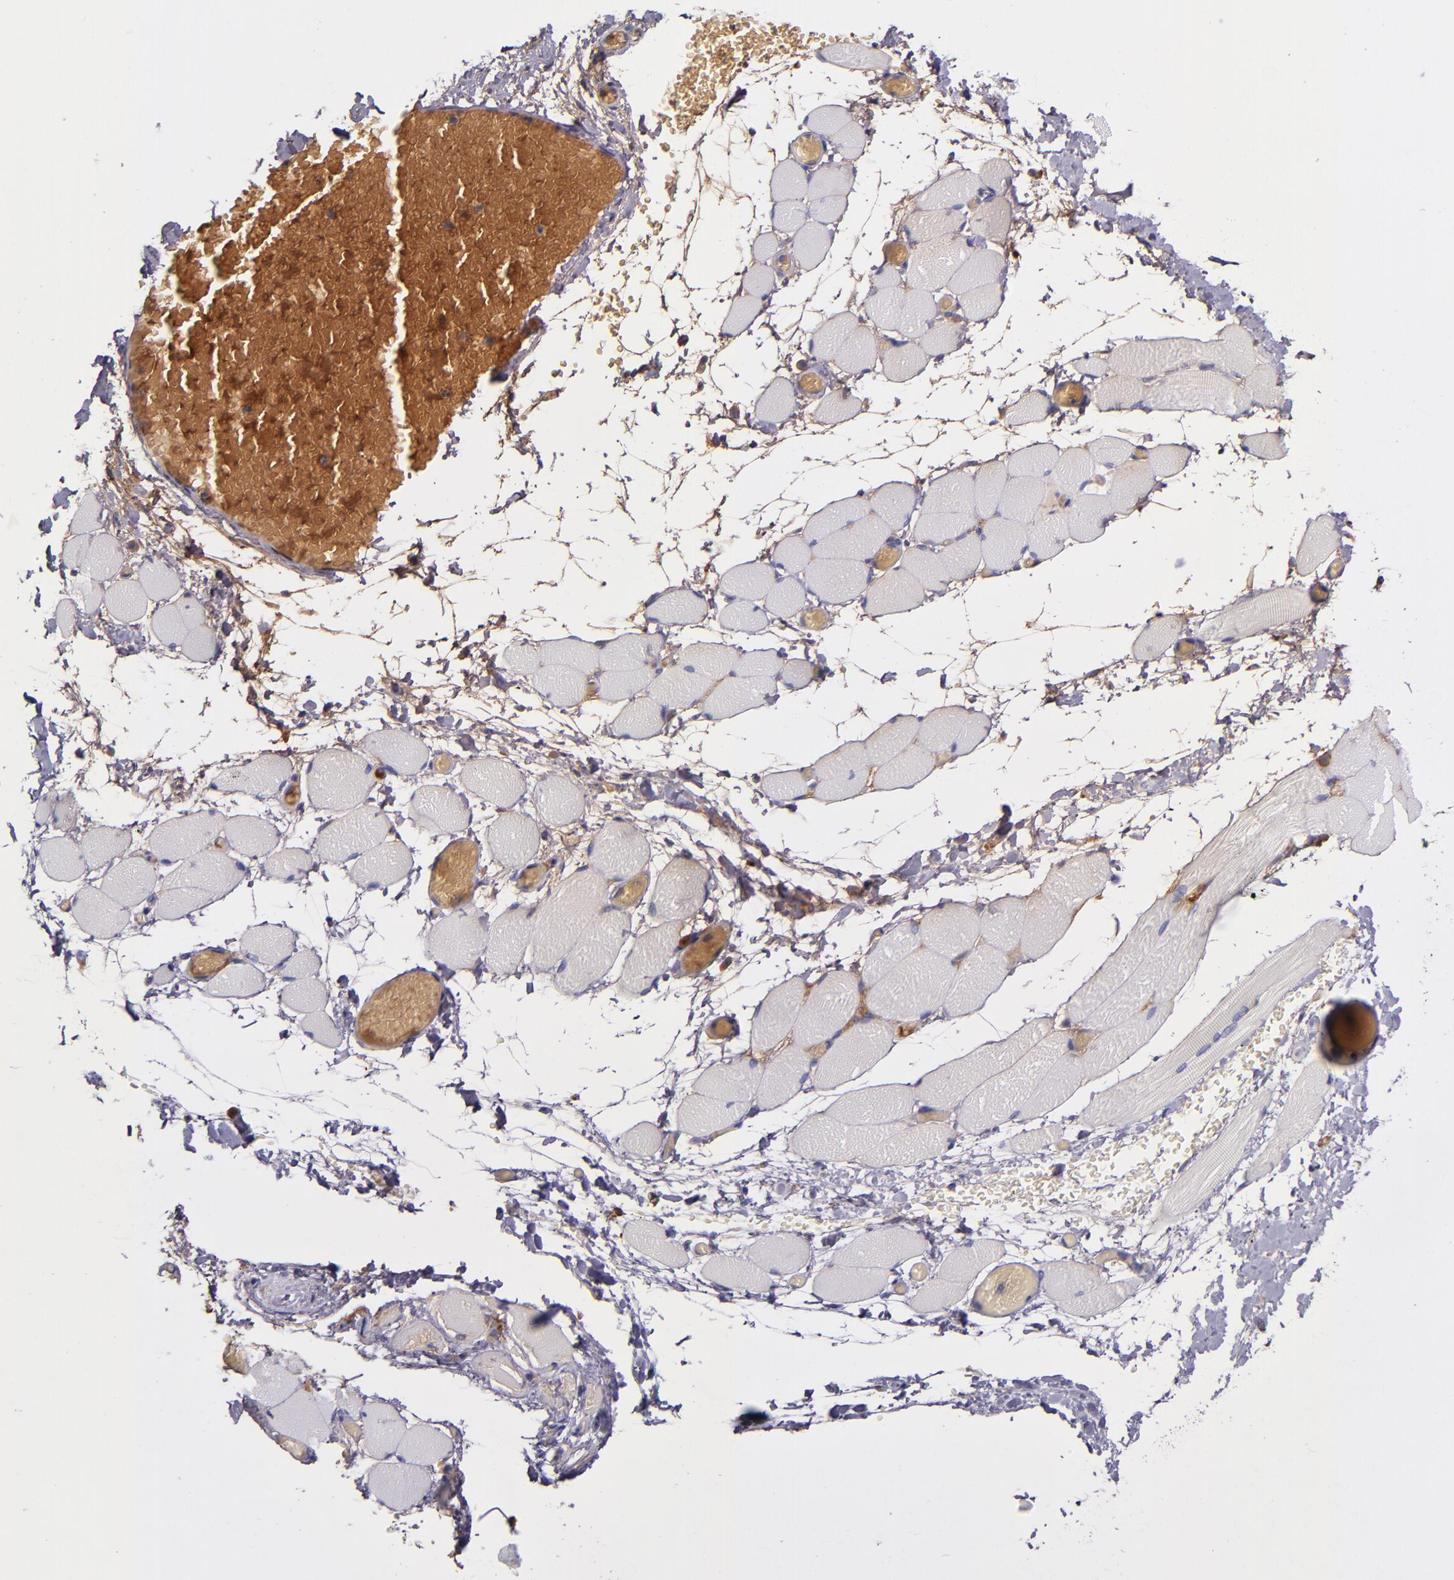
{"staining": {"intensity": "negative", "quantity": "none", "location": "none"}, "tissue": "skeletal muscle", "cell_type": "Myocytes", "image_type": "normal", "snomed": [{"axis": "morphology", "description": "Normal tissue, NOS"}, {"axis": "topography", "description": "Skeletal muscle"}, {"axis": "topography", "description": "Soft tissue"}], "caption": "Myocytes show no significant protein positivity in unremarkable skeletal muscle. (DAB (3,3'-diaminobenzidine) IHC, high magnification).", "gene": "CLEC3B", "patient": {"sex": "female", "age": 58}}